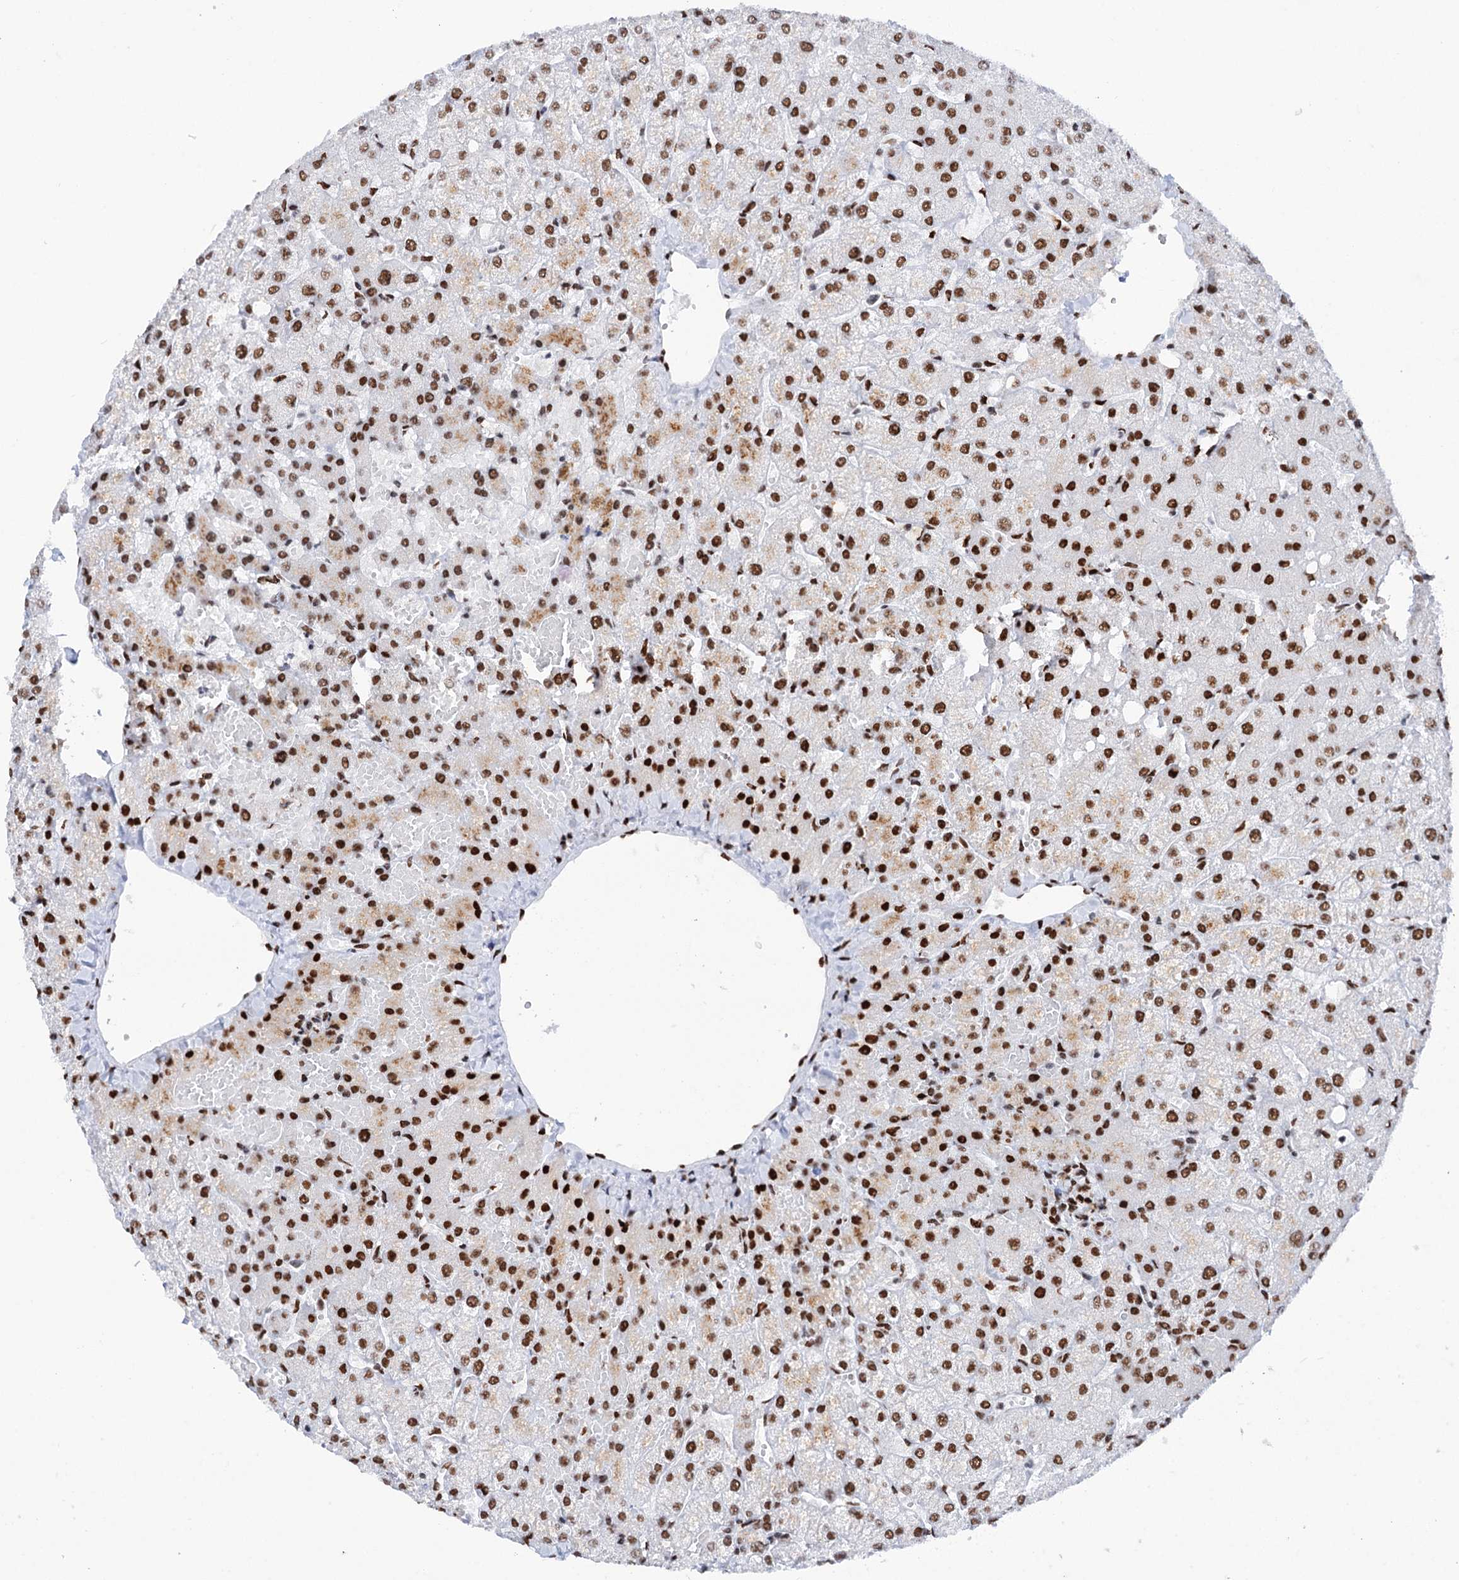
{"staining": {"intensity": "moderate", "quantity": "25%-75%", "location": "nuclear"}, "tissue": "liver", "cell_type": "Cholangiocytes", "image_type": "normal", "snomed": [{"axis": "morphology", "description": "Normal tissue, NOS"}, {"axis": "topography", "description": "Liver"}], "caption": "IHC (DAB) staining of normal human liver shows moderate nuclear protein staining in about 25%-75% of cholangiocytes. The staining is performed using DAB brown chromogen to label protein expression. The nuclei are counter-stained blue using hematoxylin.", "gene": "MATR3", "patient": {"sex": "female", "age": 54}}